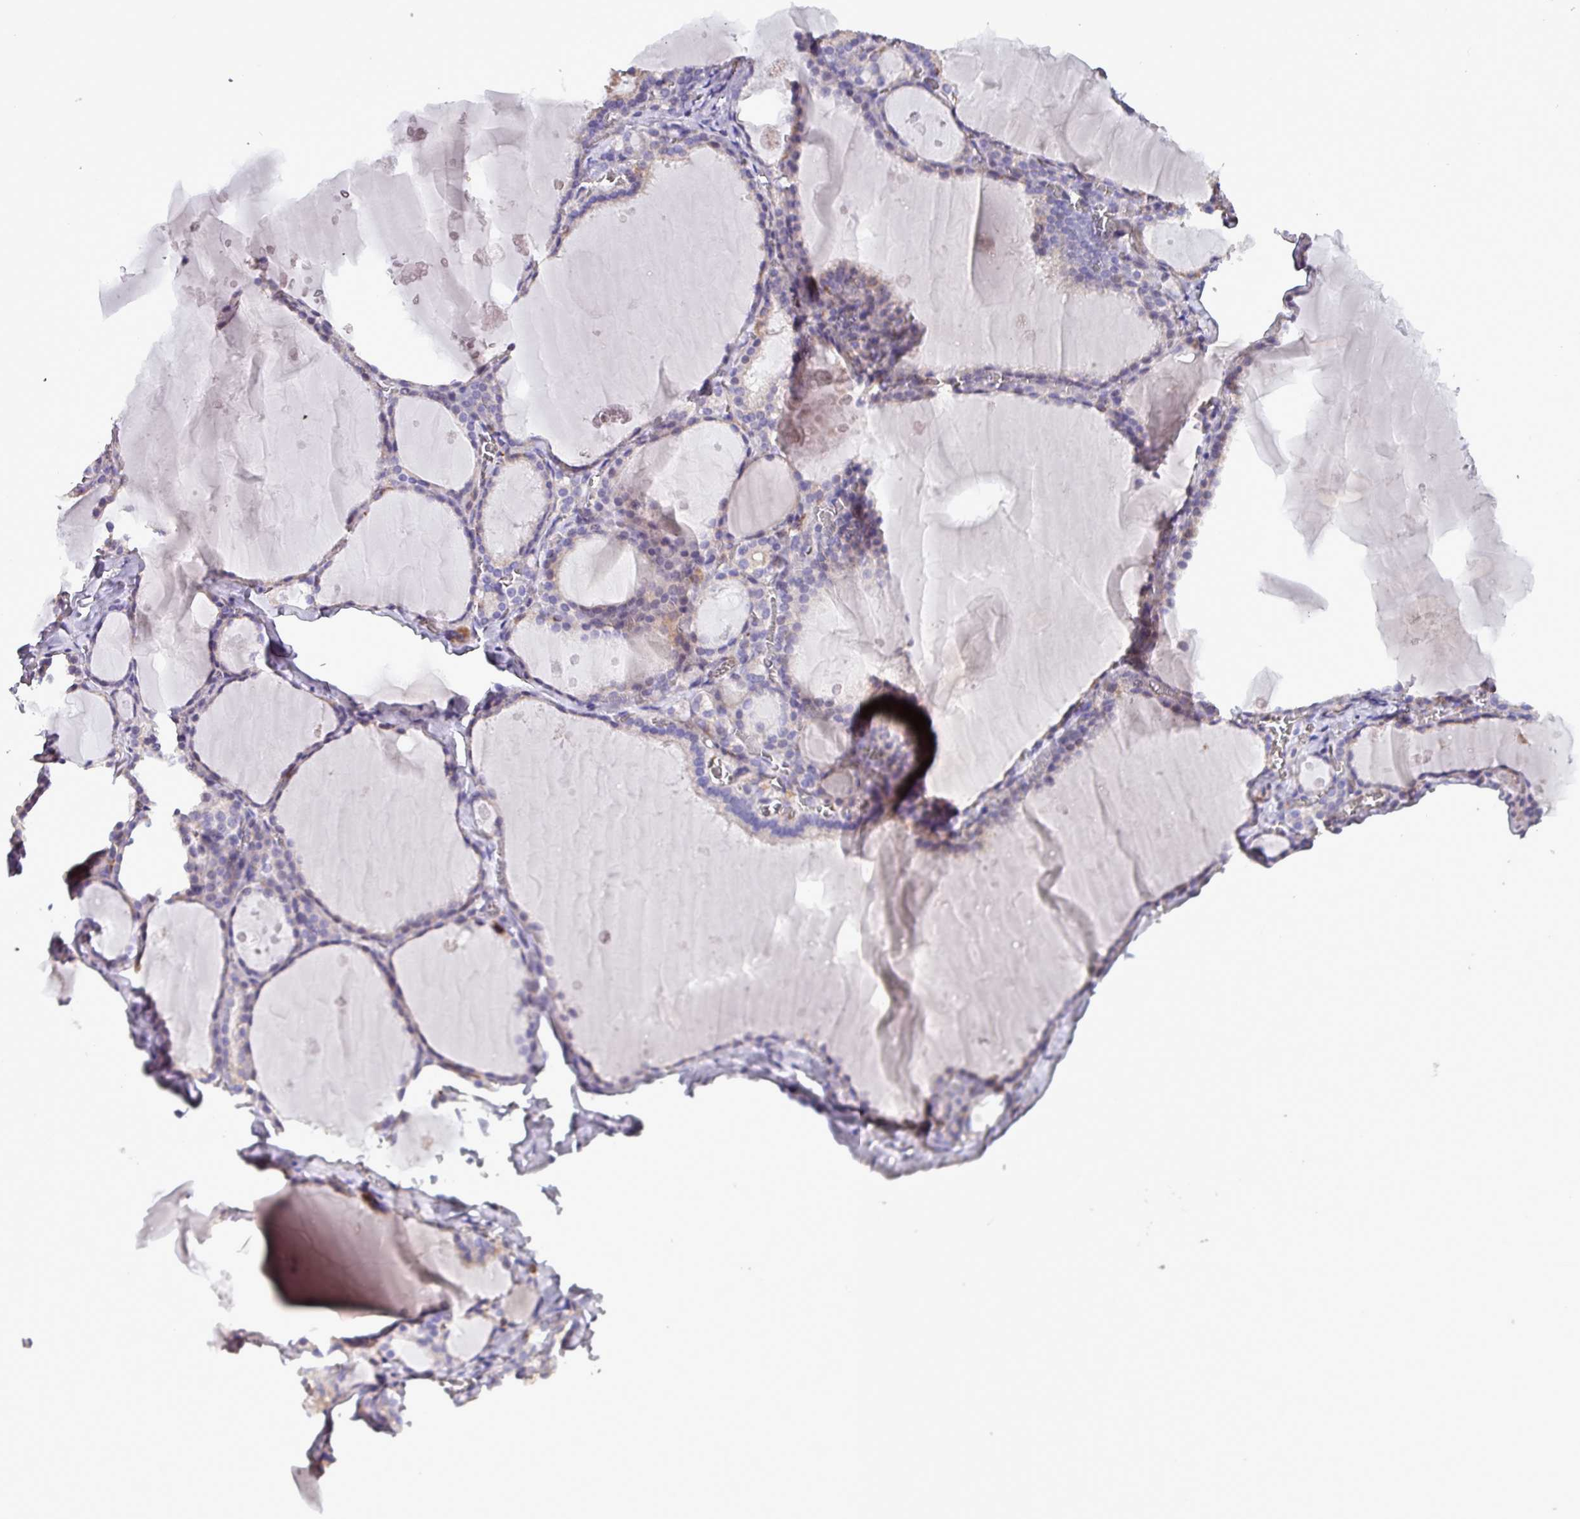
{"staining": {"intensity": "moderate", "quantity": "<25%", "location": "cytoplasmic/membranous"}, "tissue": "thyroid gland", "cell_type": "Glandular cells", "image_type": "normal", "snomed": [{"axis": "morphology", "description": "Normal tissue, NOS"}, {"axis": "topography", "description": "Thyroid gland"}], "caption": "DAB (3,3'-diaminobenzidine) immunohistochemical staining of benign human thyroid gland exhibits moderate cytoplasmic/membranous protein positivity in approximately <25% of glandular cells.", "gene": "SCIN", "patient": {"sex": "male", "age": 56}}